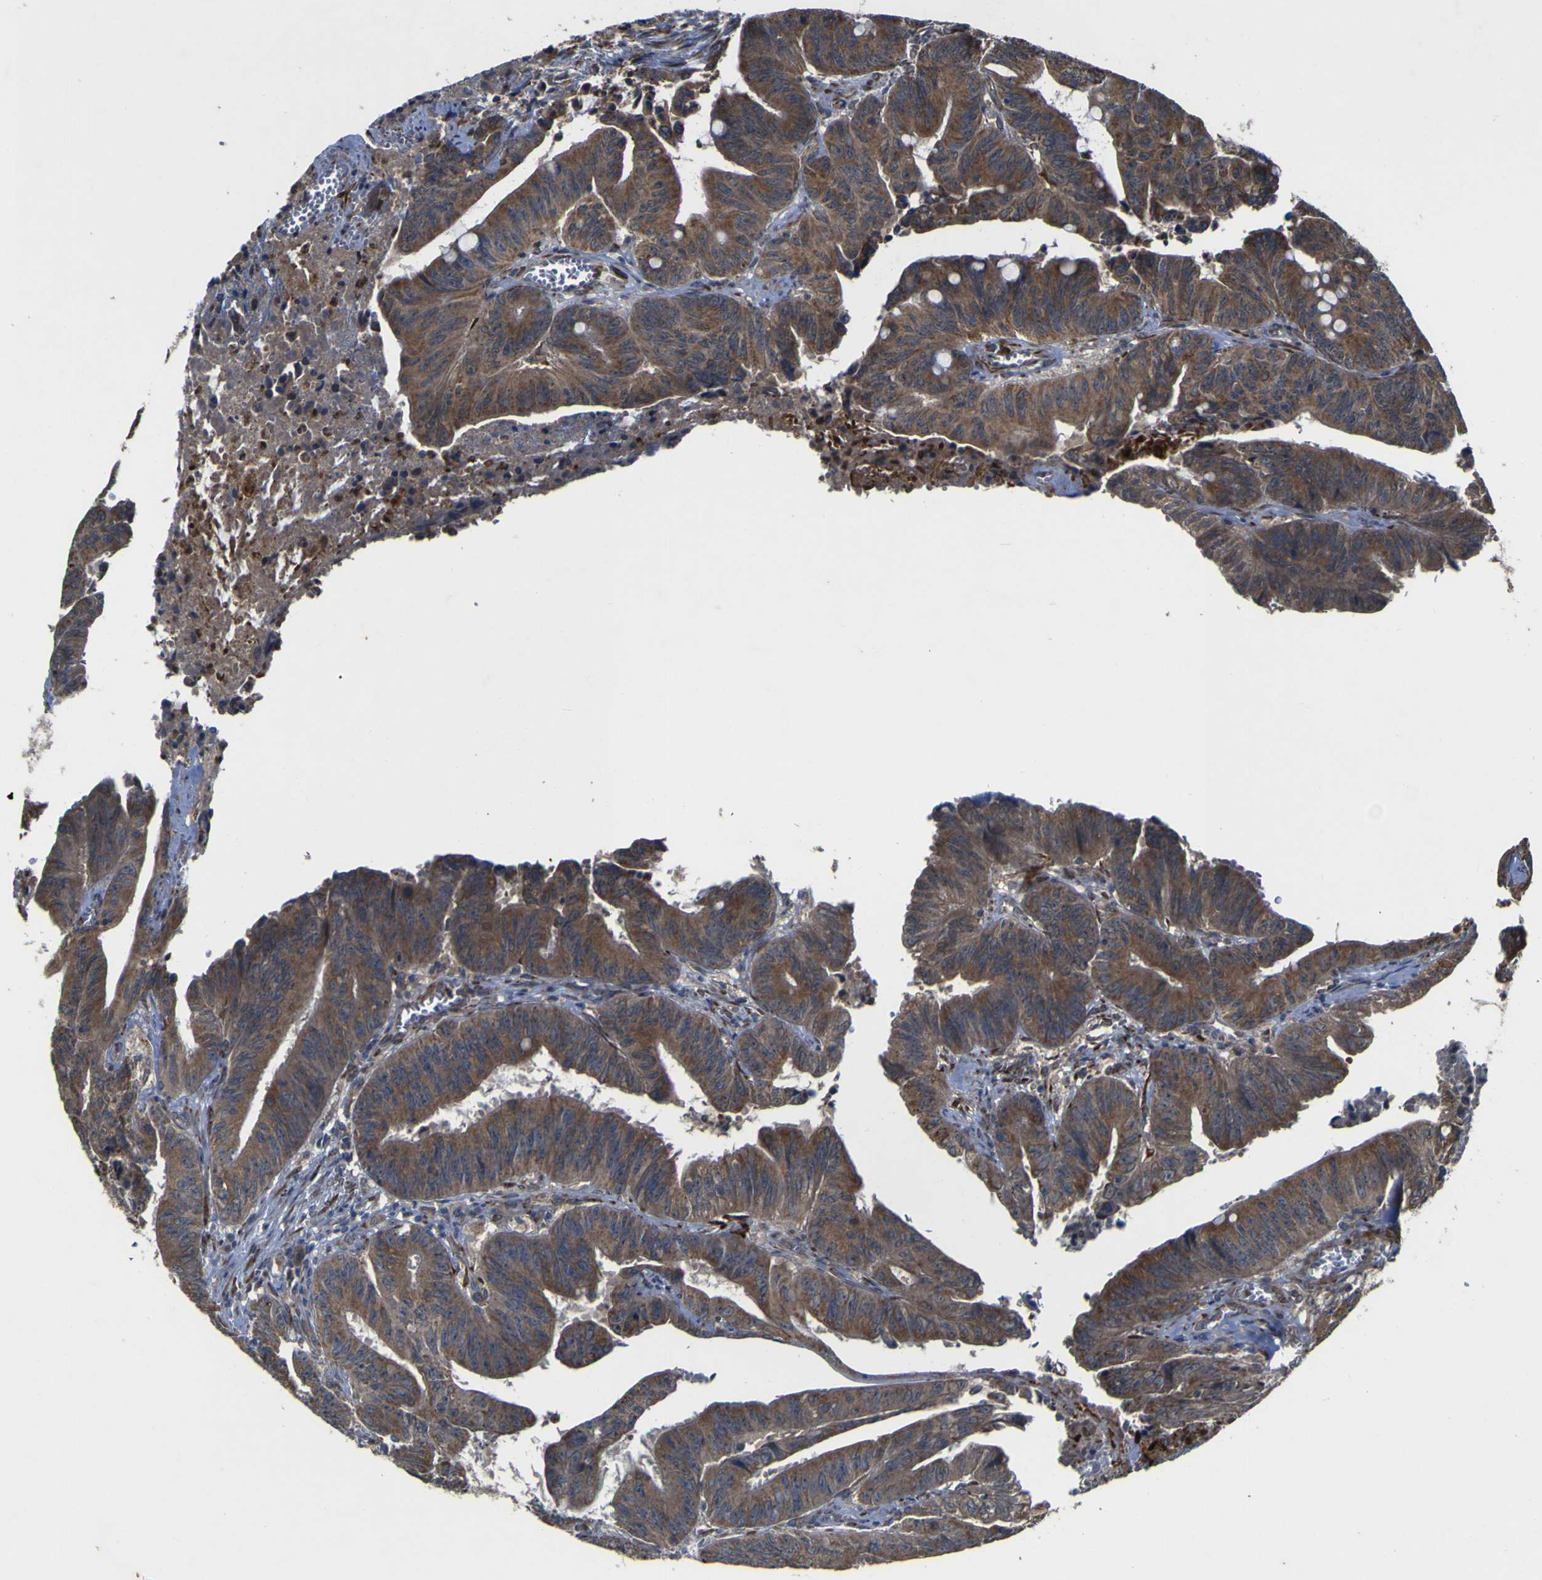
{"staining": {"intensity": "moderate", "quantity": ">75%", "location": "cytoplasmic/membranous"}, "tissue": "colorectal cancer", "cell_type": "Tumor cells", "image_type": "cancer", "snomed": [{"axis": "morphology", "description": "Adenocarcinoma, NOS"}, {"axis": "topography", "description": "Colon"}], "caption": "DAB (3,3'-diaminobenzidine) immunohistochemical staining of human colorectal adenocarcinoma exhibits moderate cytoplasmic/membranous protein positivity in about >75% of tumor cells.", "gene": "IRAK2", "patient": {"sex": "male", "age": 45}}